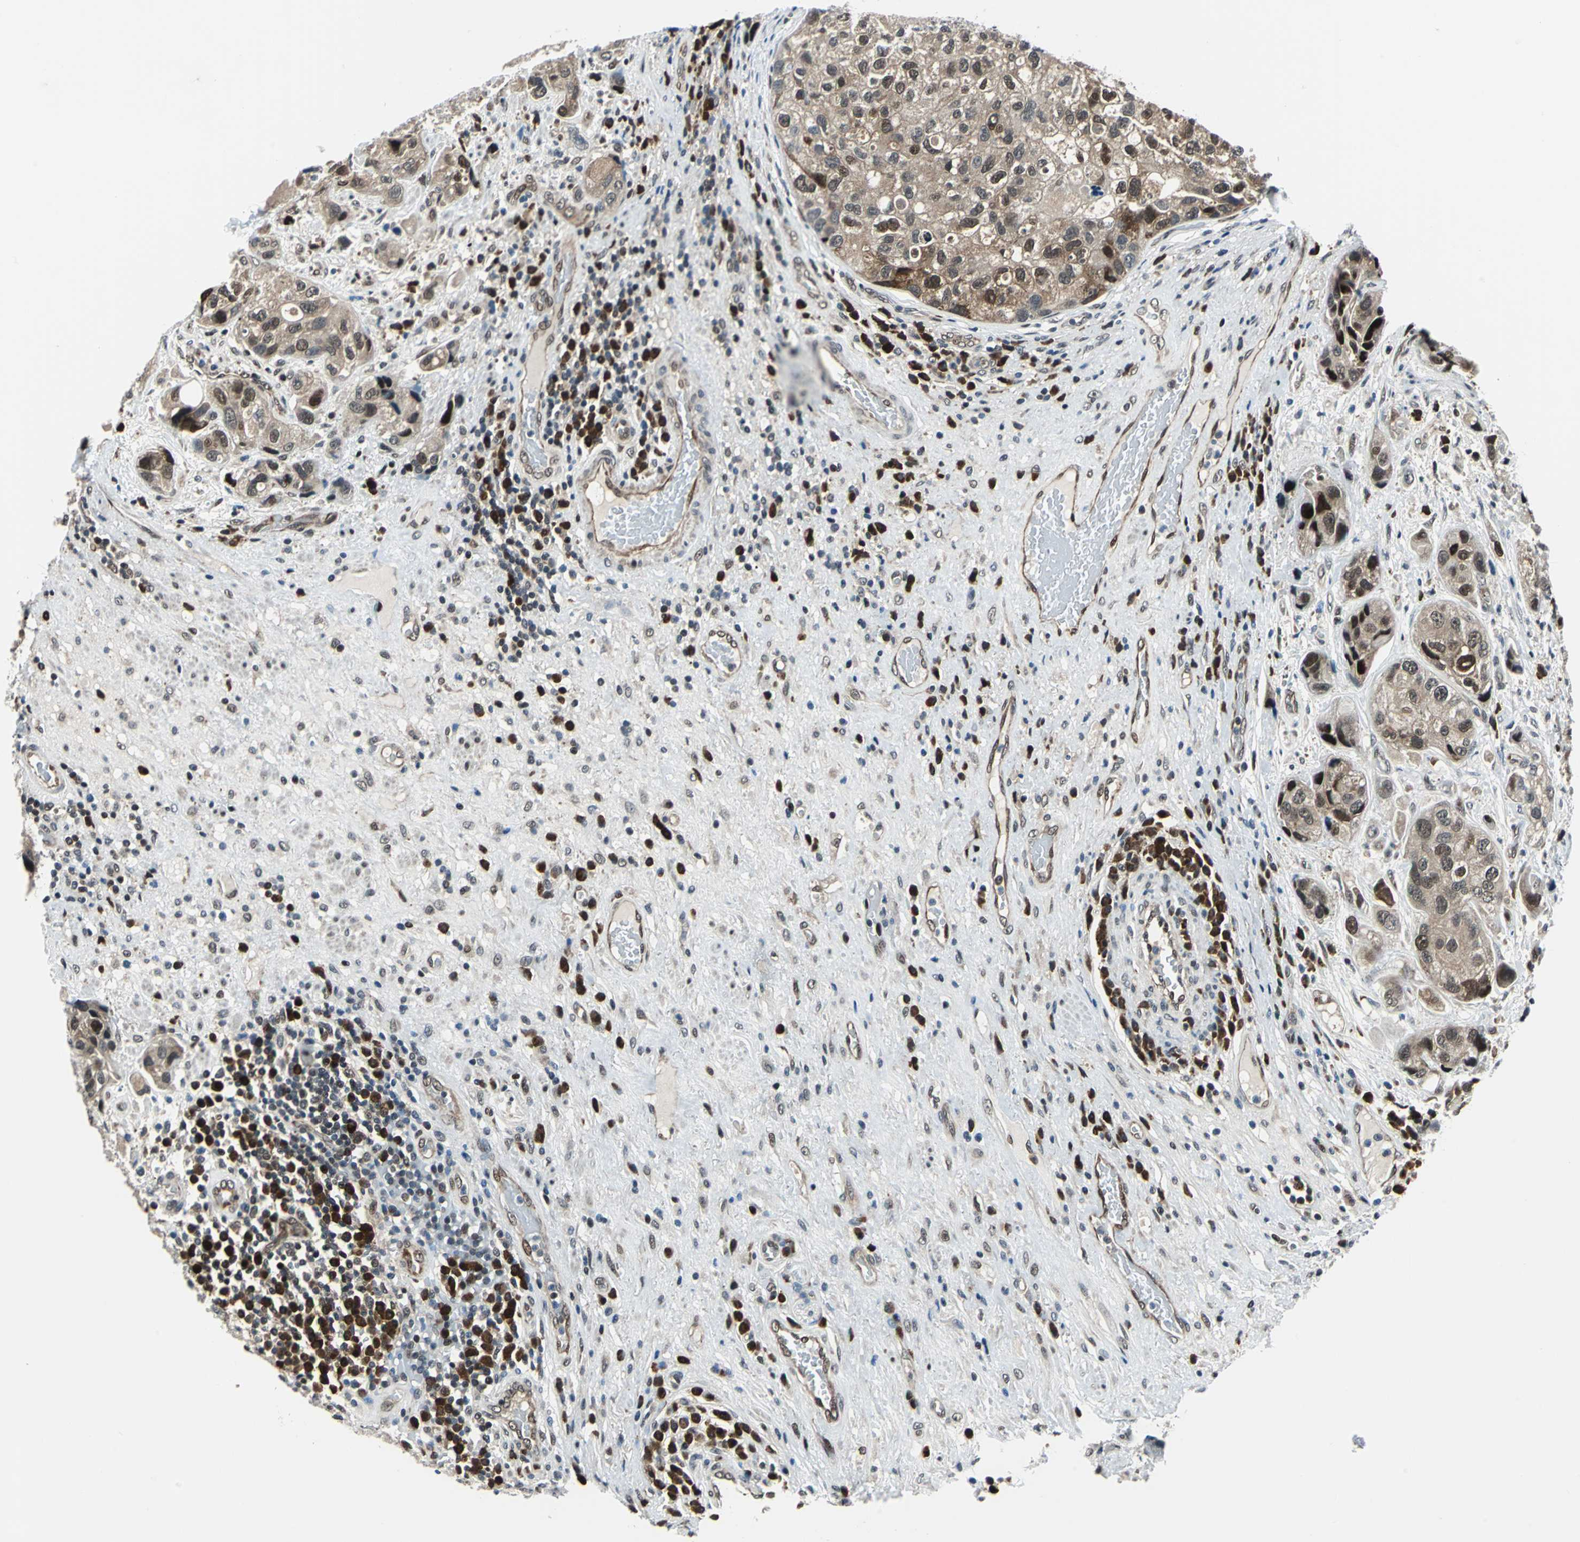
{"staining": {"intensity": "moderate", "quantity": ">75%", "location": "cytoplasmic/membranous,nuclear"}, "tissue": "urothelial cancer", "cell_type": "Tumor cells", "image_type": "cancer", "snomed": [{"axis": "morphology", "description": "Urothelial carcinoma, High grade"}, {"axis": "topography", "description": "Urinary bladder"}], "caption": "DAB immunohistochemical staining of human high-grade urothelial carcinoma exhibits moderate cytoplasmic/membranous and nuclear protein expression in about >75% of tumor cells.", "gene": "POLR3K", "patient": {"sex": "female", "age": 64}}